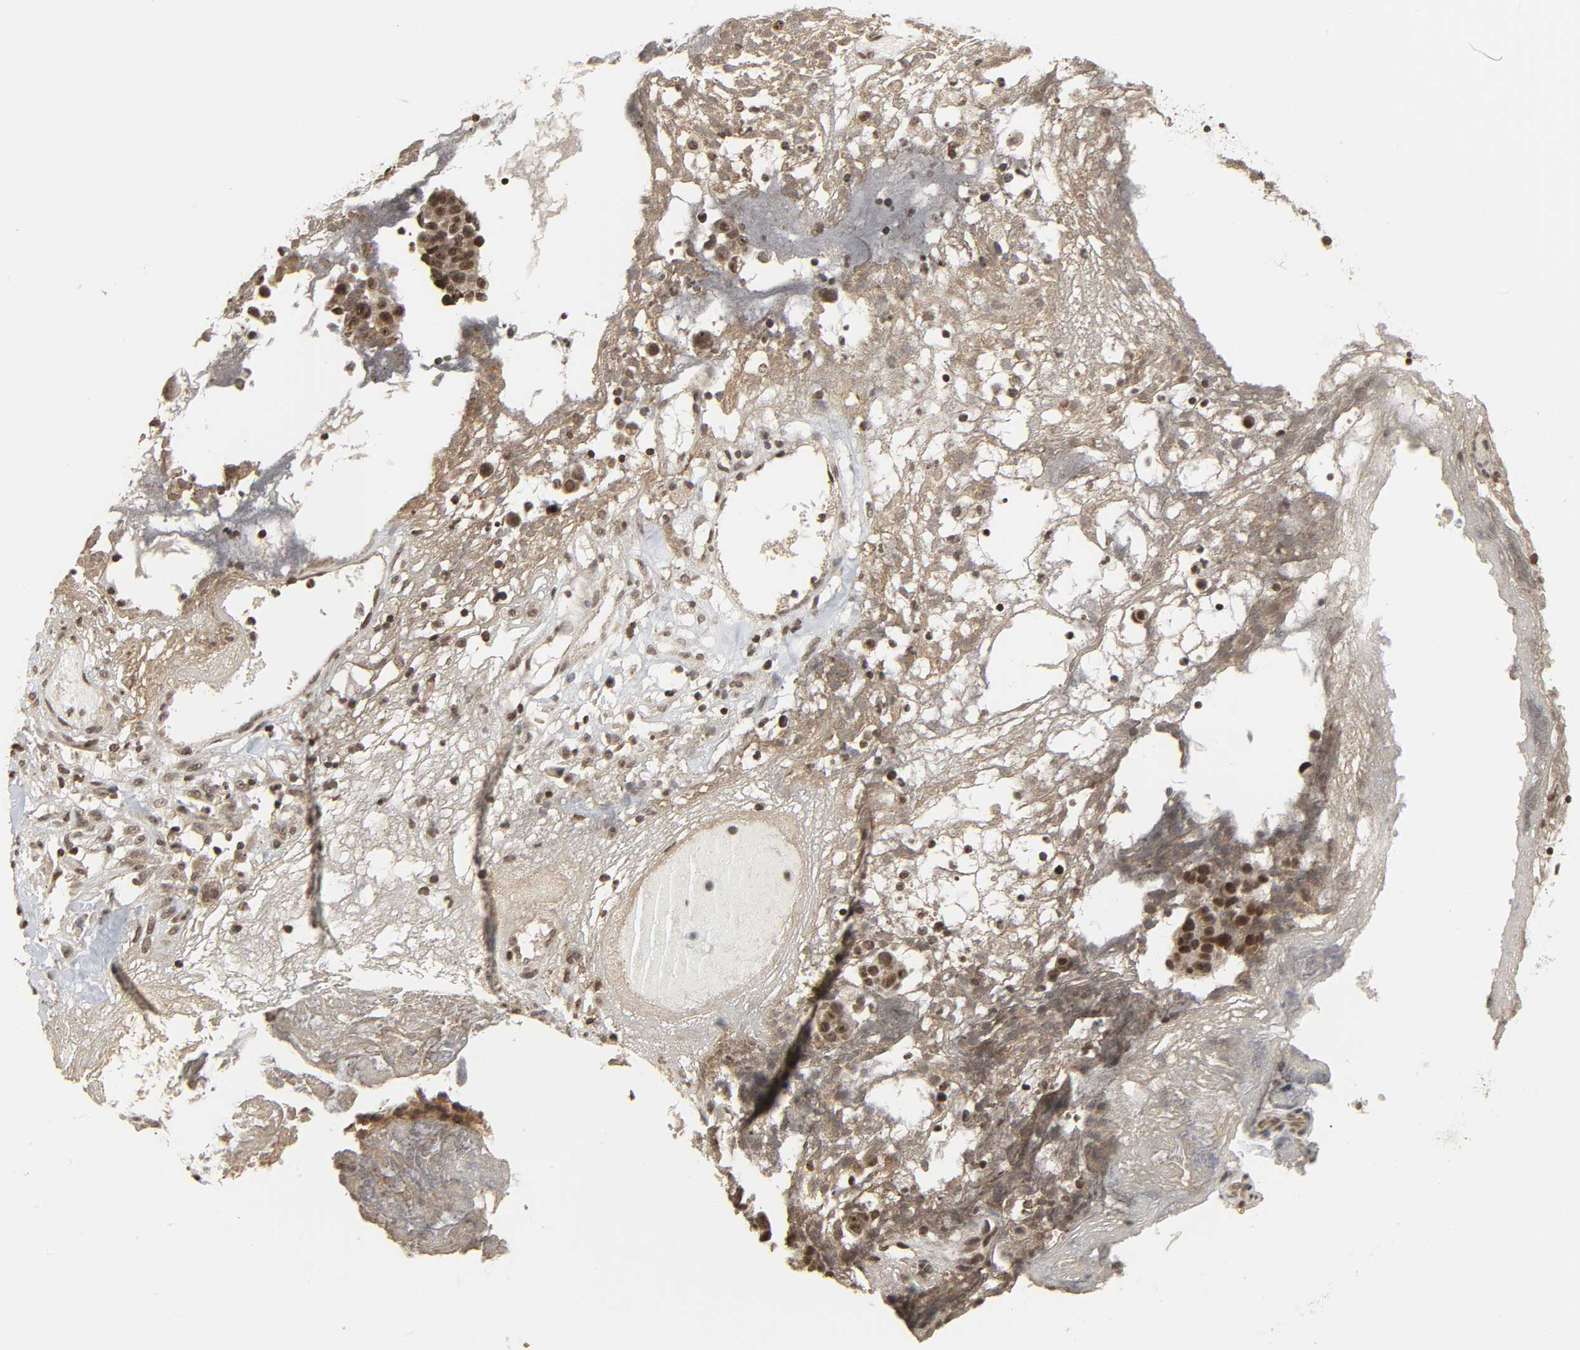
{"staining": {"intensity": "moderate", "quantity": ">75%", "location": "nuclear"}, "tissue": "ovarian cancer", "cell_type": "Tumor cells", "image_type": "cancer", "snomed": [{"axis": "morphology", "description": "Carcinoma, endometroid"}, {"axis": "topography", "description": "Ovary"}], "caption": "The micrograph exhibits a brown stain indicating the presence of a protein in the nuclear of tumor cells in ovarian endometroid carcinoma. The protein is stained brown, and the nuclei are stained in blue (DAB (3,3'-diaminobenzidine) IHC with brightfield microscopy, high magnification).", "gene": "XRCC1", "patient": {"sex": "female", "age": 42}}